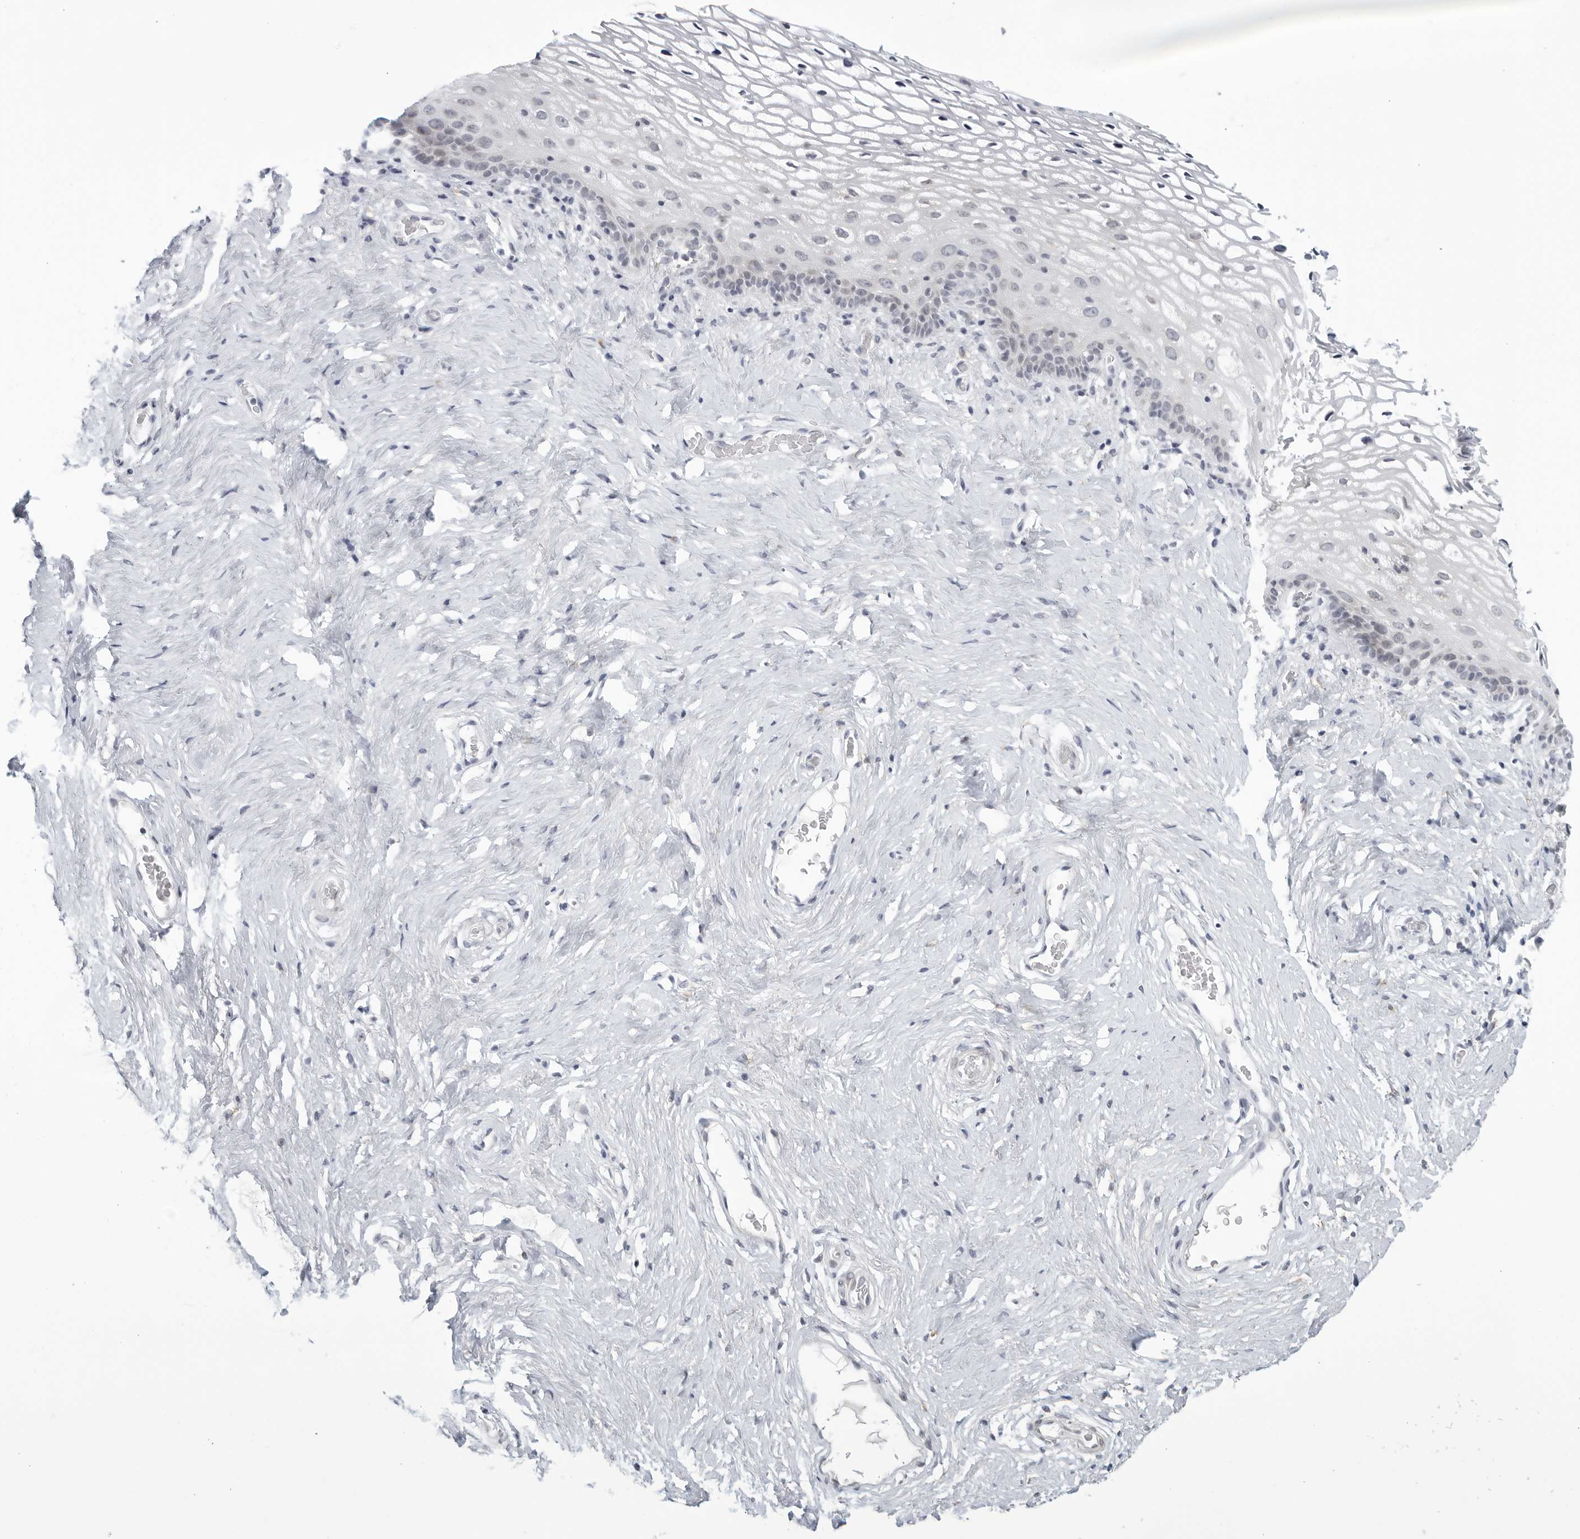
{"staining": {"intensity": "negative", "quantity": "none", "location": "none"}, "tissue": "vagina", "cell_type": "Squamous epithelial cells", "image_type": "normal", "snomed": [{"axis": "morphology", "description": "Normal tissue, NOS"}, {"axis": "morphology", "description": "Adenocarcinoma, NOS"}, {"axis": "topography", "description": "Rectum"}, {"axis": "topography", "description": "Vagina"}], "caption": "Histopathology image shows no protein expression in squamous epithelial cells of unremarkable vagina.", "gene": "WDTC1", "patient": {"sex": "female", "age": 71}}